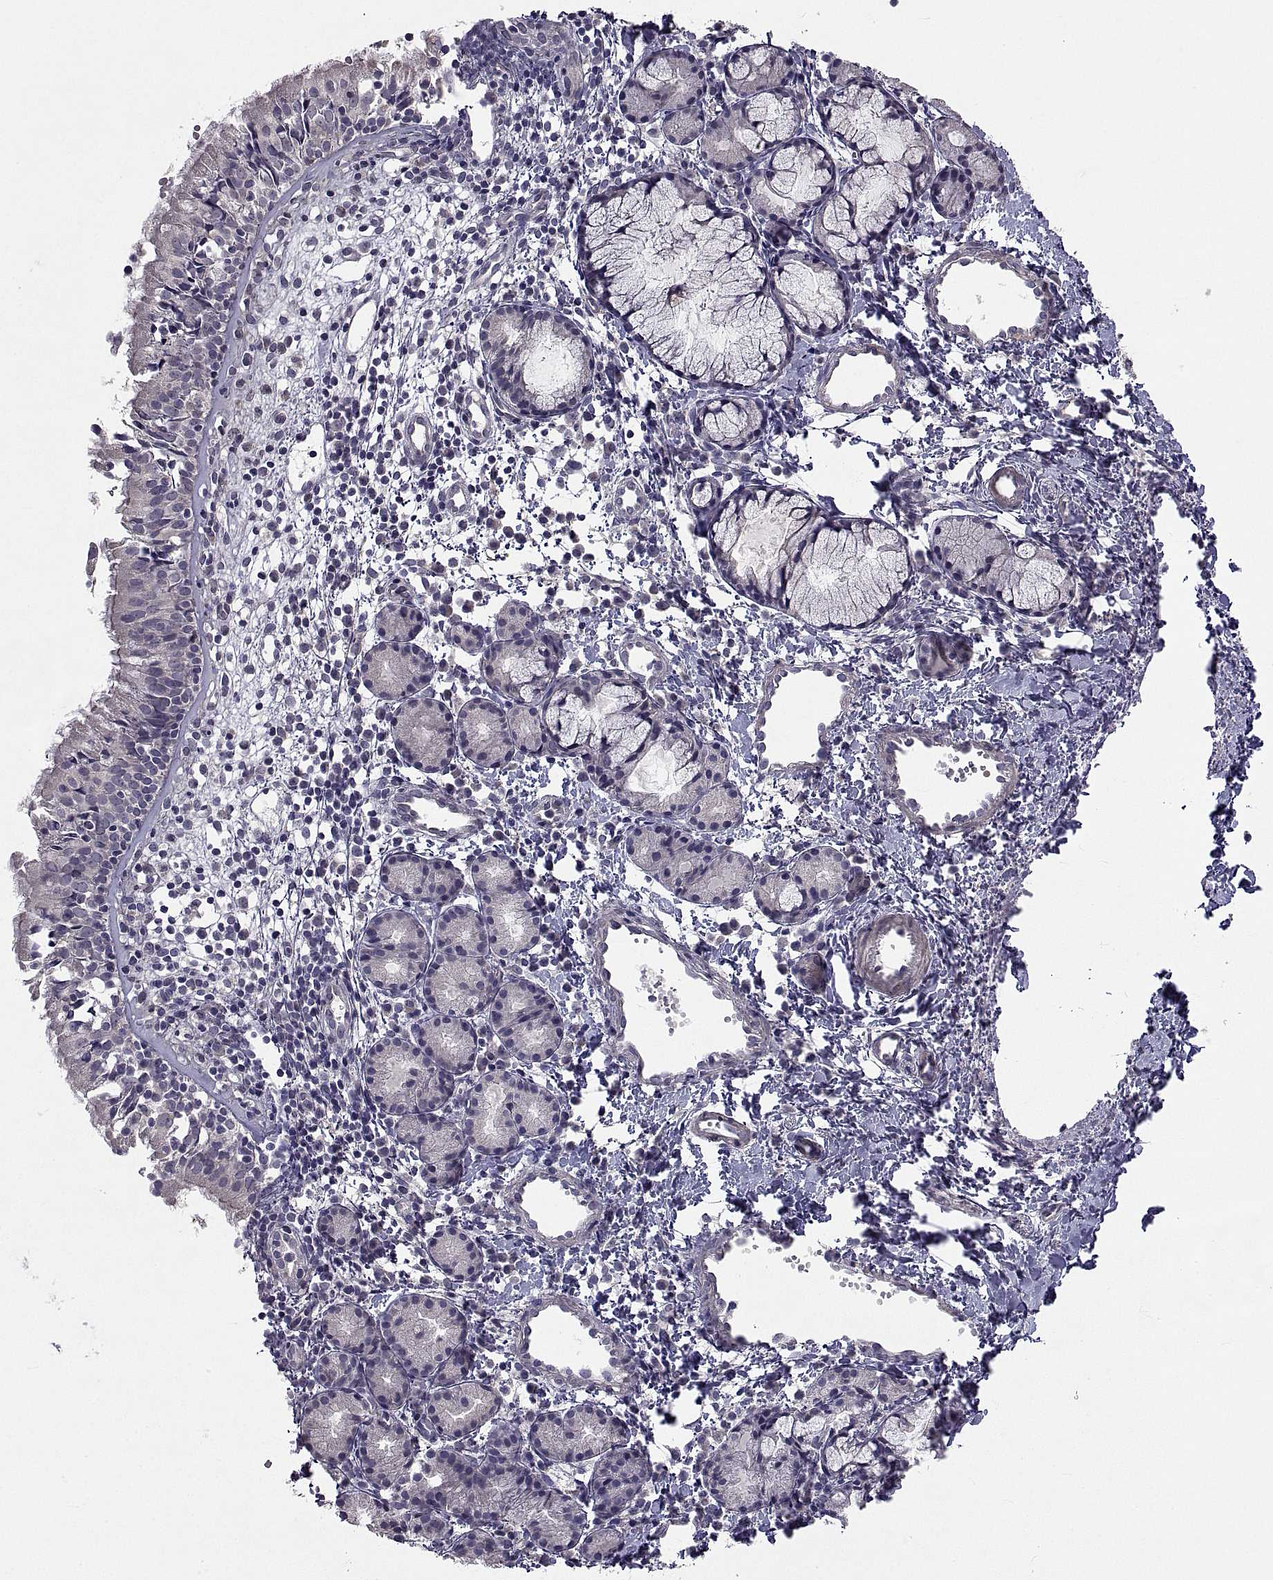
{"staining": {"intensity": "negative", "quantity": "none", "location": "none"}, "tissue": "nasopharynx", "cell_type": "Respiratory epithelial cells", "image_type": "normal", "snomed": [{"axis": "morphology", "description": "Normal tissue, NOS"}, {"axis": "topography", "description": "Nasopharynx"}], "caption": "IHC image of normal nasopharynx: nasopharynx stained with DAB exhibits no significant protein positivity in respiratory epithelial cells.", "gene": "NPTX2", "patient": {"sex": "male", "age": 9}}